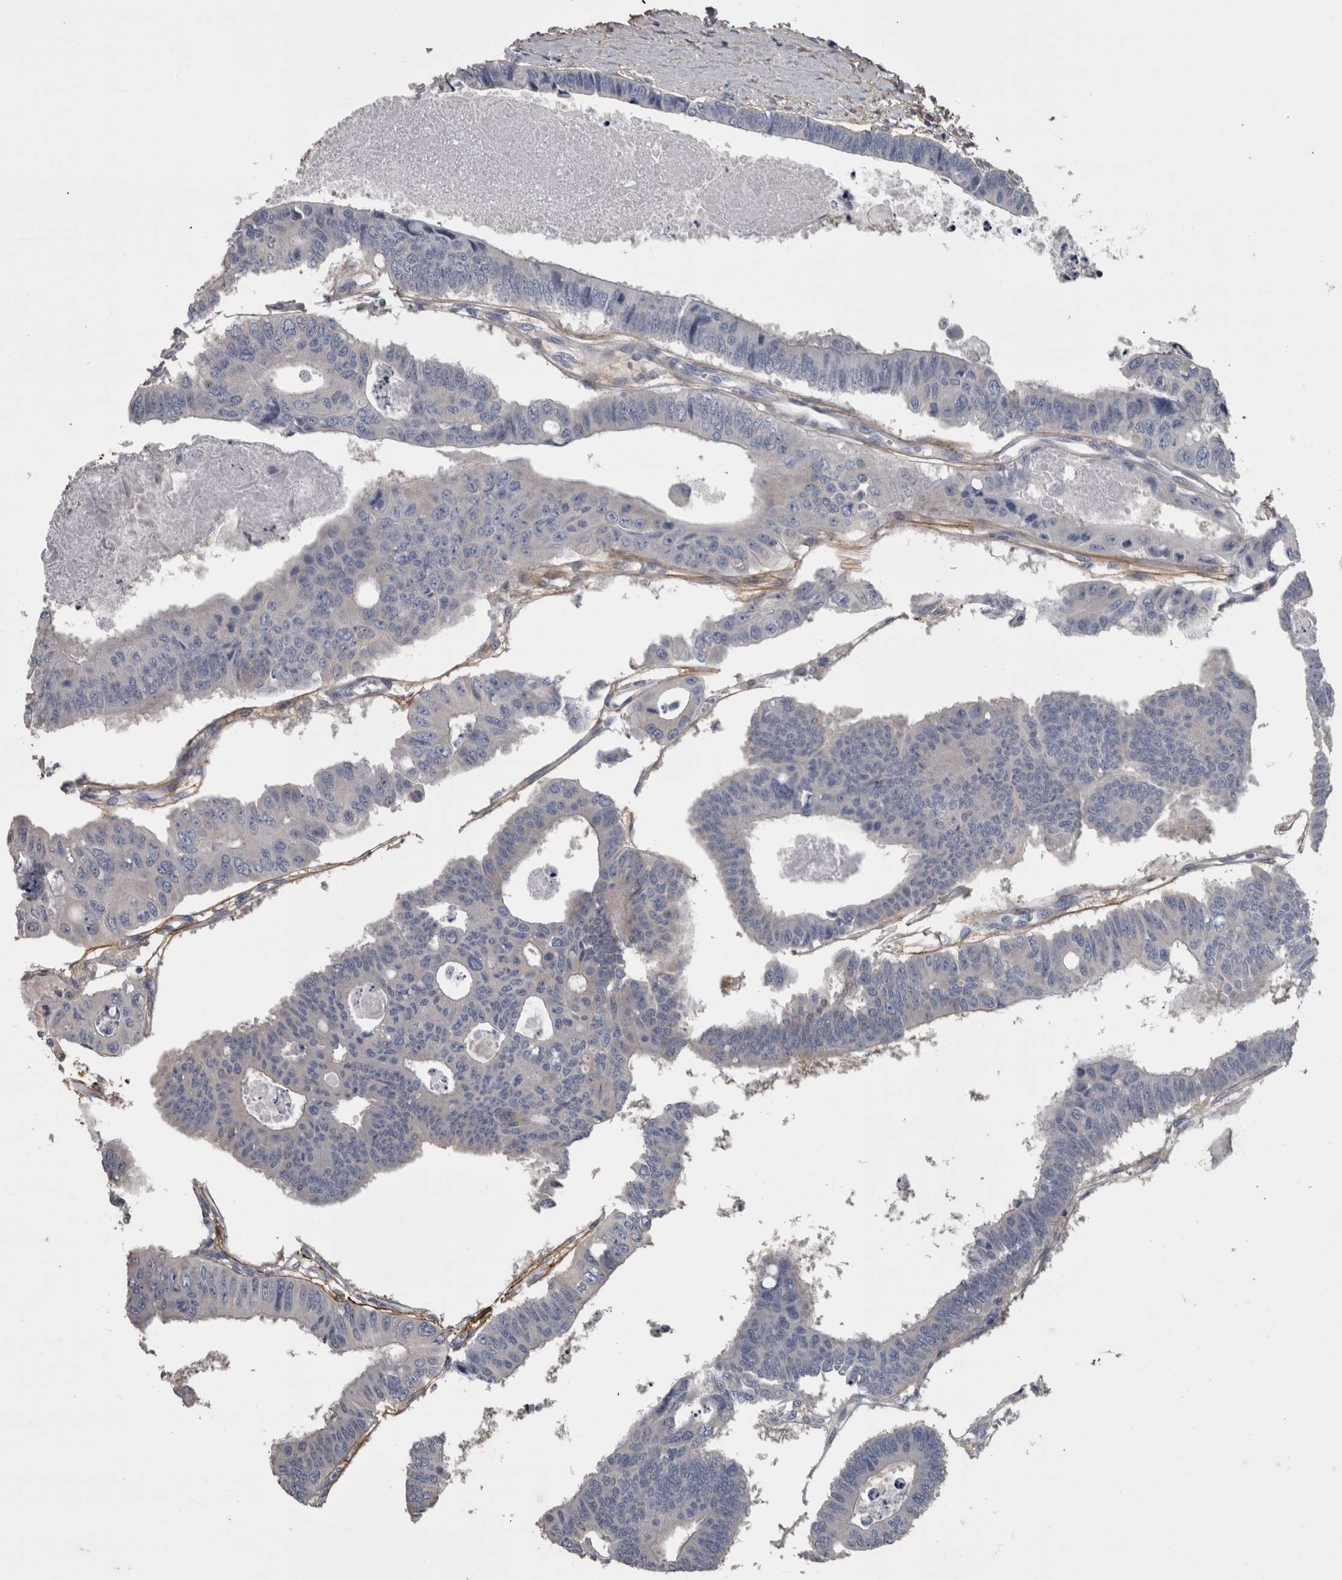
{"staining": {"intensity": "negative", "quantity": "none", "location": "none"}, "tissue": "colorectal cancer", "cell_type": "Tumor cells", "image_type": "cancer", "snomed": [{"axis": "morphology", "description": "Adenocarcinoma, NOS"}, {"axis": "topography", "description": "Rectum"}], "caption": "High magnification brightfield microscopy of colorectal adenocarcinoma stained with DAB (3,3'-diaminobenzidine) (brown) and counterstained with hematoxylin (blue): tumor cells show no significant staining.", "gene": "EFEMP2", "patient": {"sex": "male", "age": 84}}